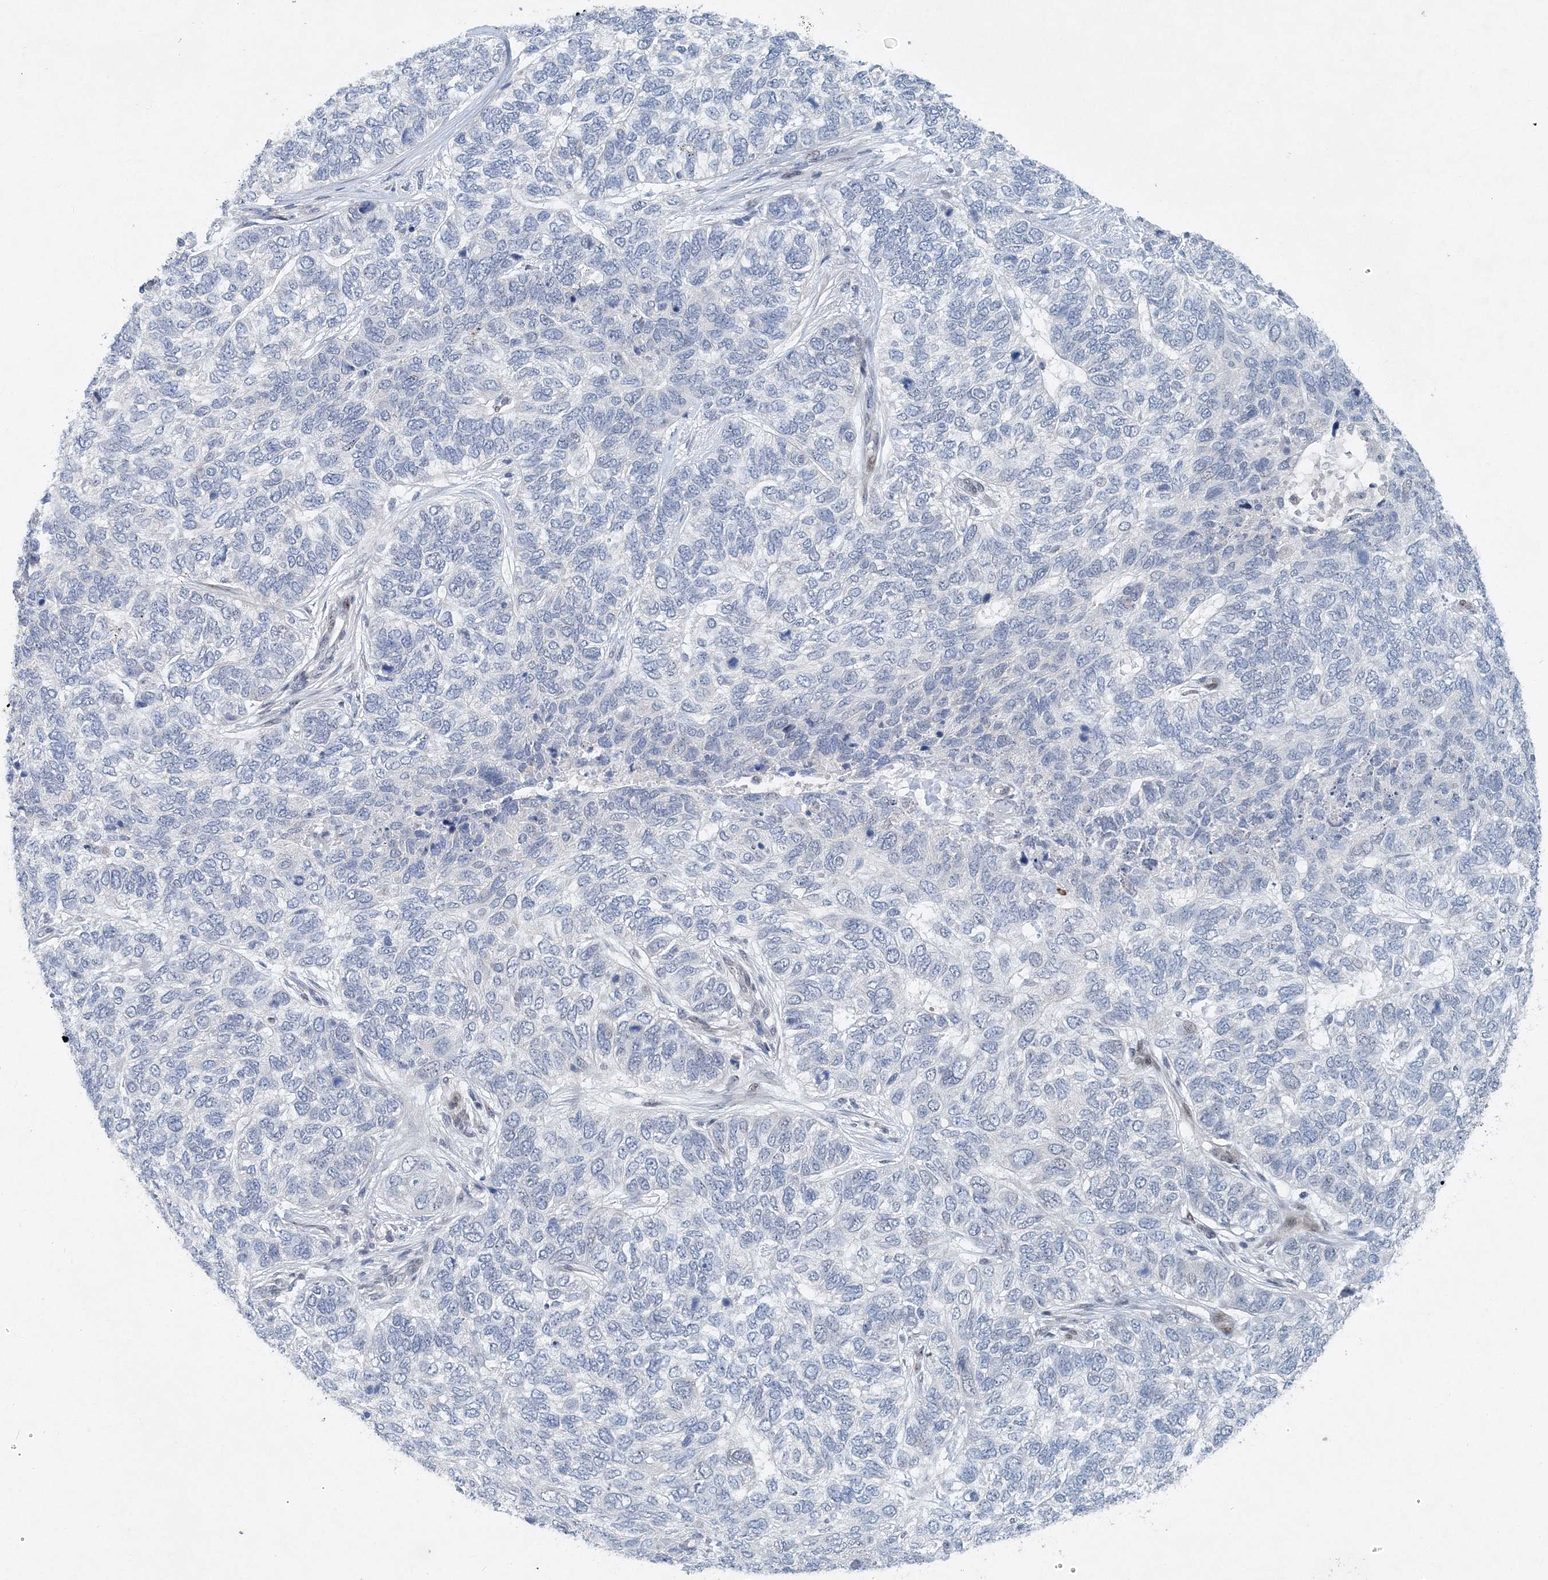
{"staining": {"intensity": "negative", "quantity": "none", "location": "none"}, "tissue": "skin cancer", "cell_type": "Tumor cells", "image_type": "cancer", "snomed": [{"axis": "morphology", "description": "Basal cell carcinoma"}, {"axis": "topography", "description": "Skin"}], "caption": "Micrograph shows no protein expression in tumor cells of skin cancer tissue. (Brightfield microscopy of DAB IHC at high magnification).", "gene": "UIMC1", "patient": {"sex": "female", "age": 65}}